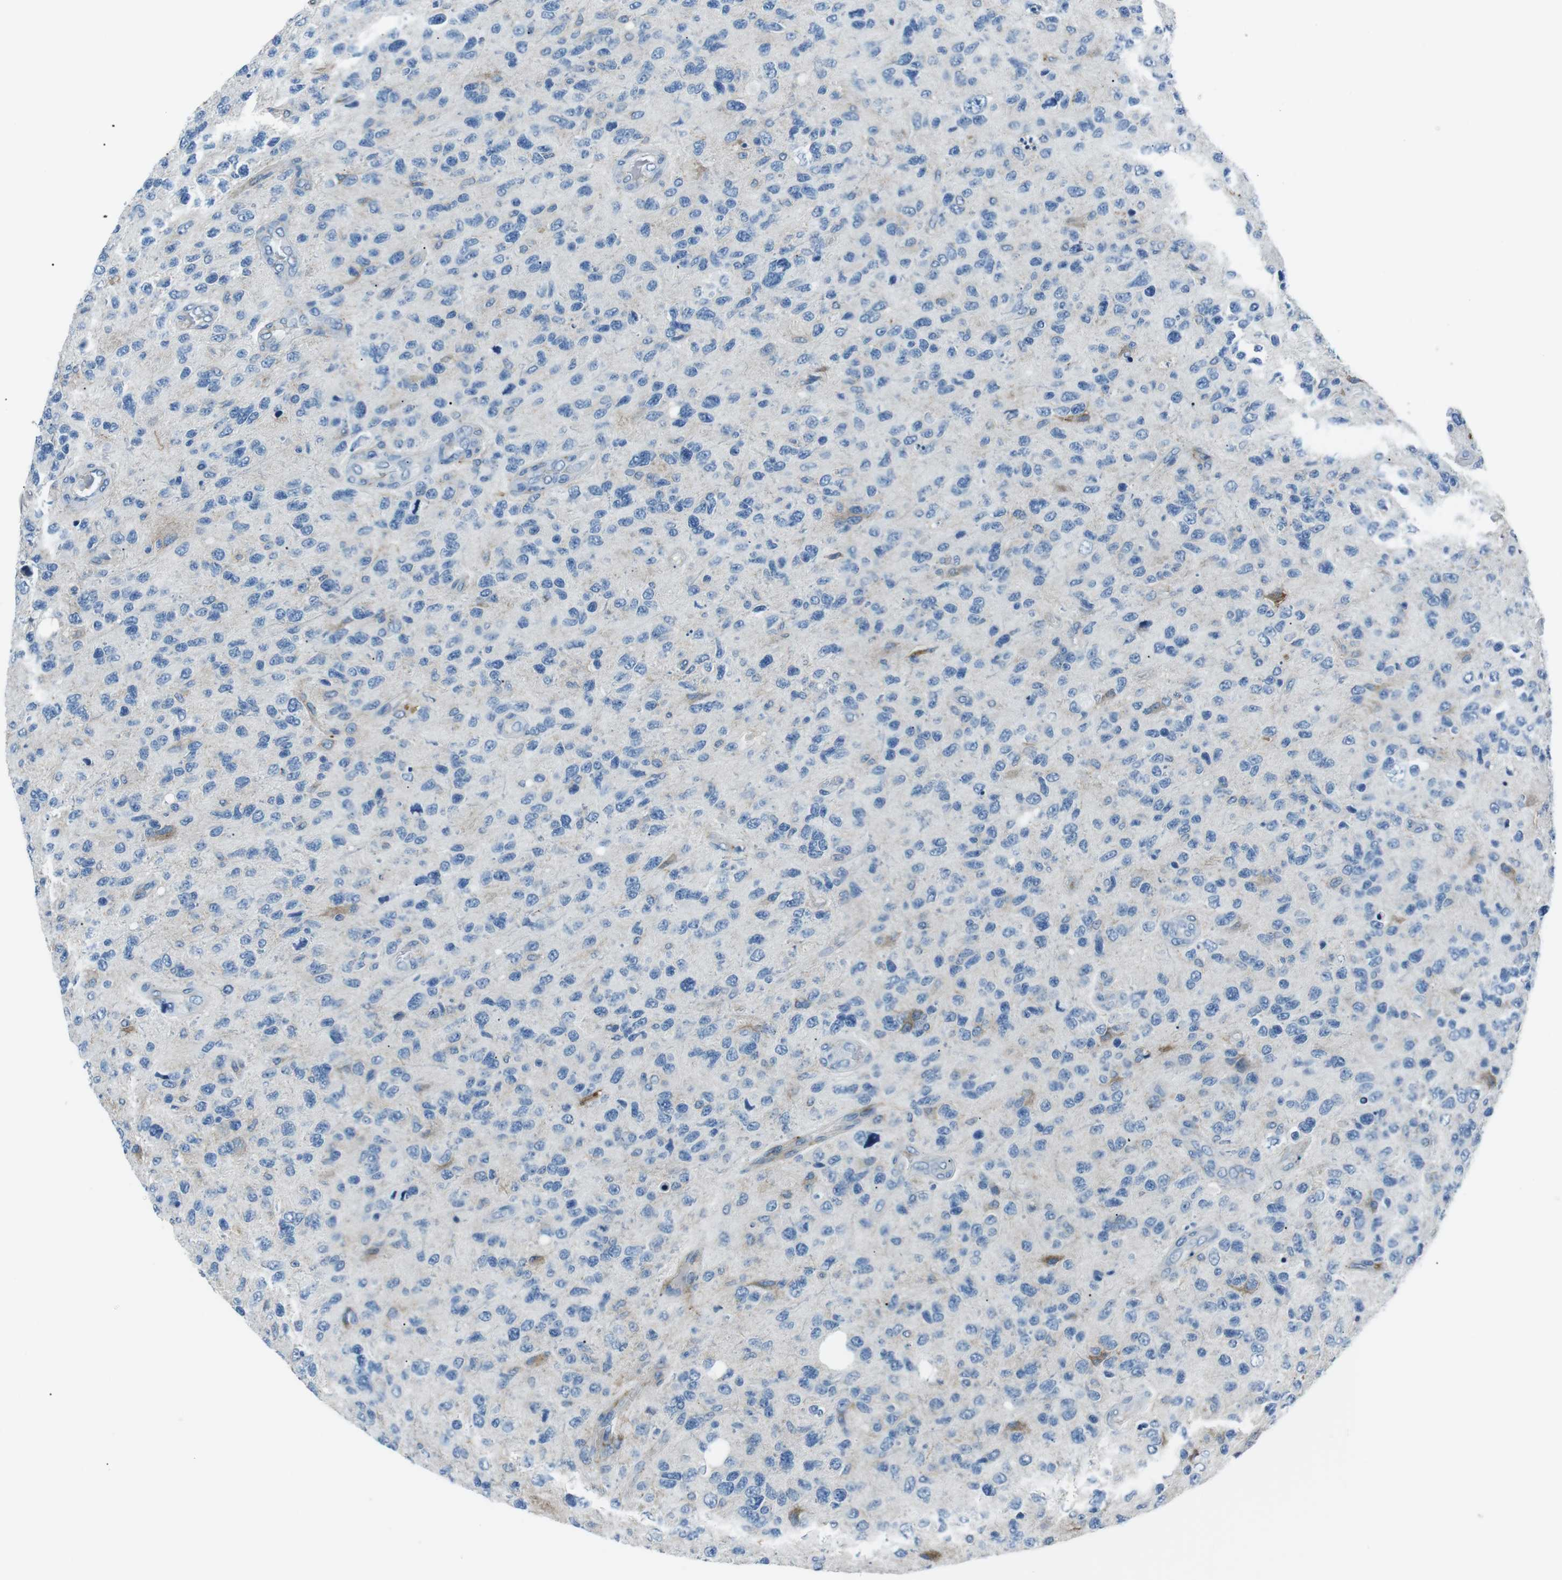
{"staining": {"intensity": "negative", "quantity": "none", "location": "none"}, "tissue": "glioma", "cell_type": "Tumor cells", "image_type": "cancer", "snomed": [{"axis": "morphology", "description": "Glioma, malignant, High grade"}, {"axis": "topography", "description": "Brain"}], "caption": "An image of human glioma is negative for staining in tumor cells.", "gene": "CSF2RA", "patient": {"sex": "female", "age": 58}}